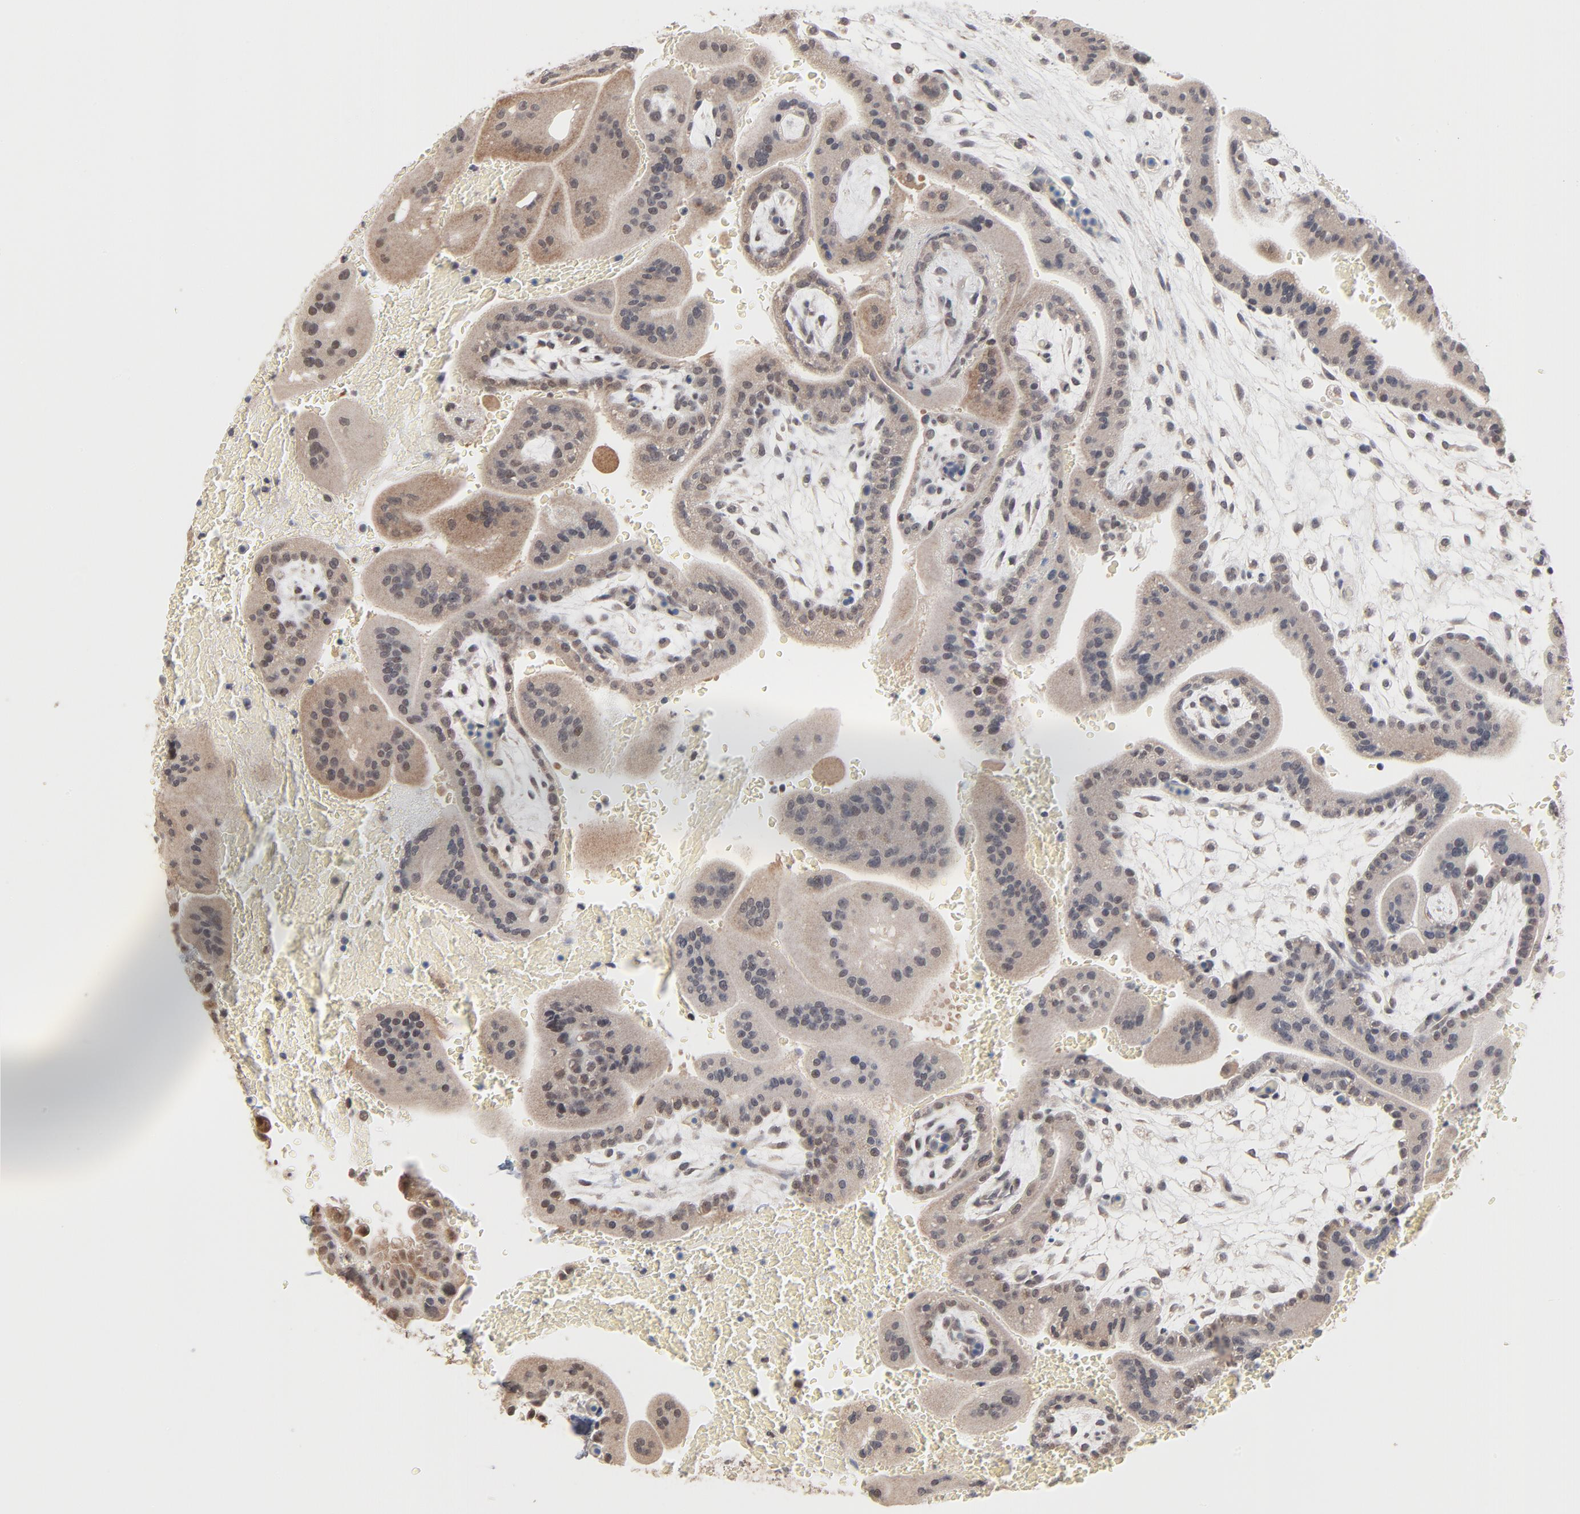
{"staining": {"intensity": "weak", "quantity": "25%-75%", "location": "cytoplasmic/membranous"}, "tissue": "placenta", "cell_type": "Decidual cells", "image_type": "normal", "snomed": [{"axis": "morphology", "description": "Normal tissue, NOS"}, {"axis": "topography", "description": "Placenta"}], "caption": "Brown immunohistochemical staining in normal placenta reveals weak cytoplasmic/membranous expression in about 25%-75% of decidual cells. The protein is shown in brown color, while the nuclei are stained blue.", "gene": "MSL2", "patient": {"sex": "female", "age": 35}}